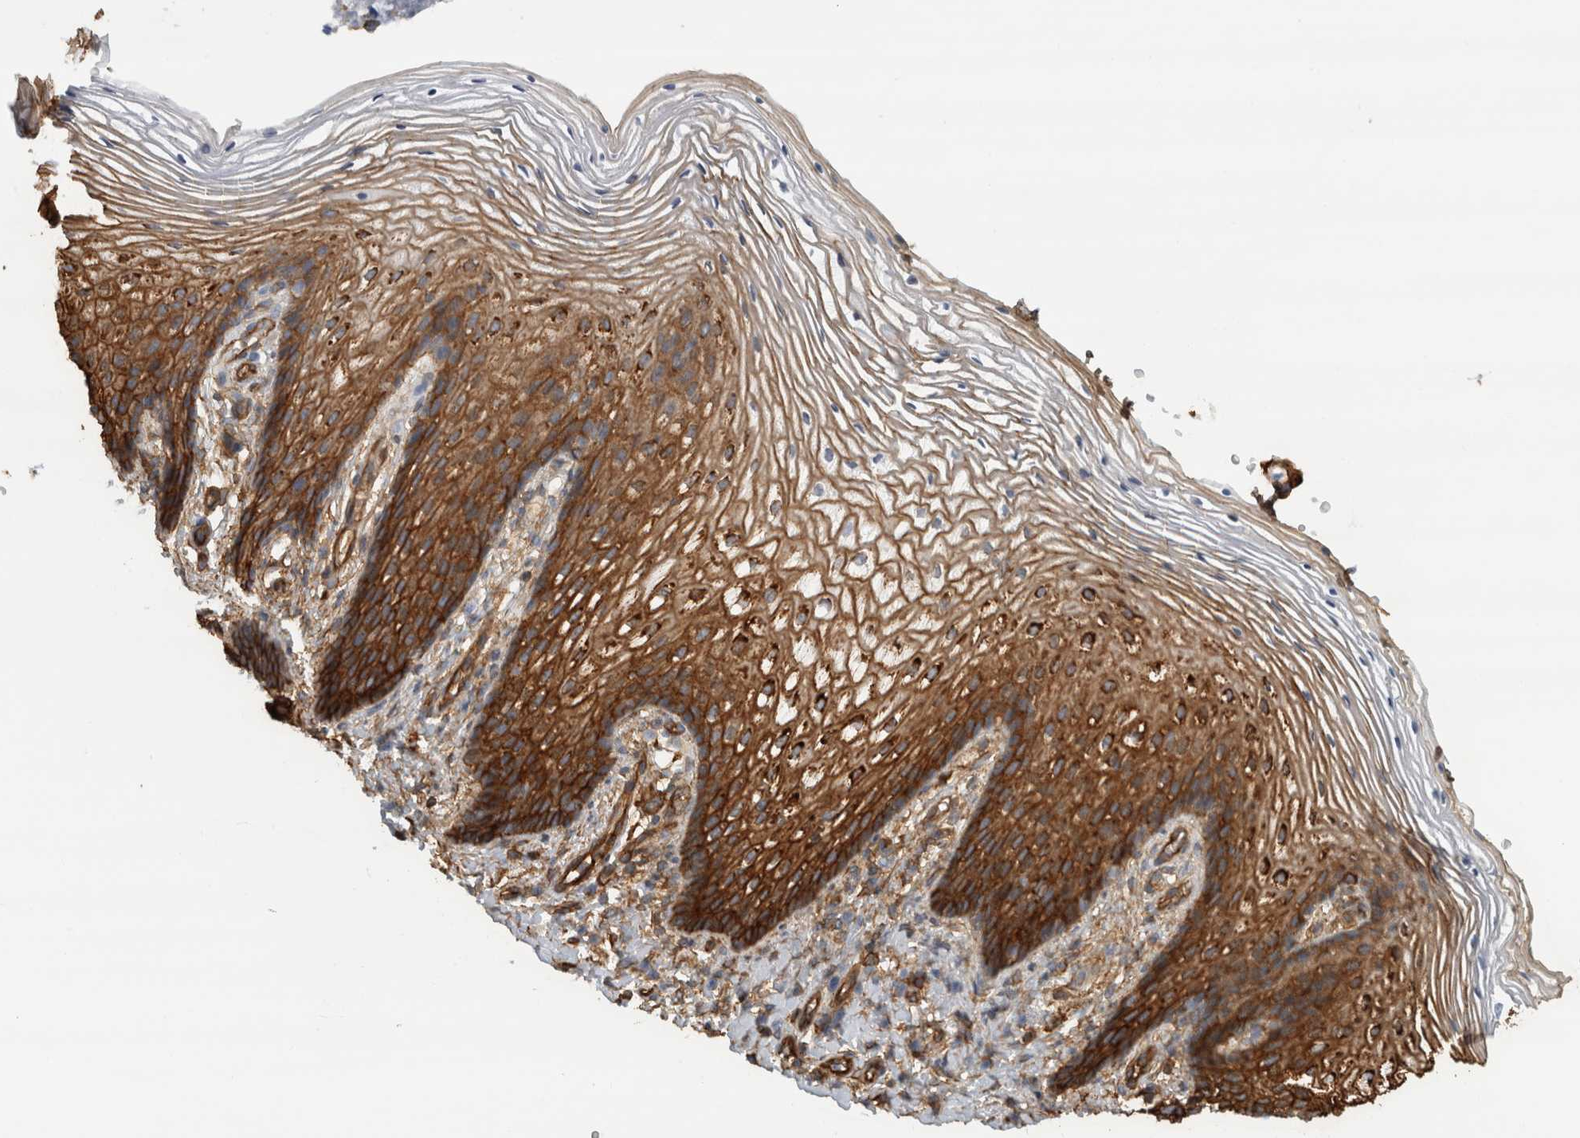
{"staining": {"intensity": "strong", "quantity": ">75%", "location": "cytoplasmic/membranous"}, "tissue": "vagina", "cell_type": "Squamous epithelial cells", "image_type": "normal", "snomed": [{"axis": "morphology", "description": "Normal tissue, NOS"}, {"axis": "topography", "description": "Vagina"}], "caption": "Immunohistochemical staining of benign vagina exhibits strong cytoplasmic/membranous protein expression in approximately >75% of squamous epithelial cells.", "gene": "AHNAK", "patient": {"sex": "female", "age": 60}}